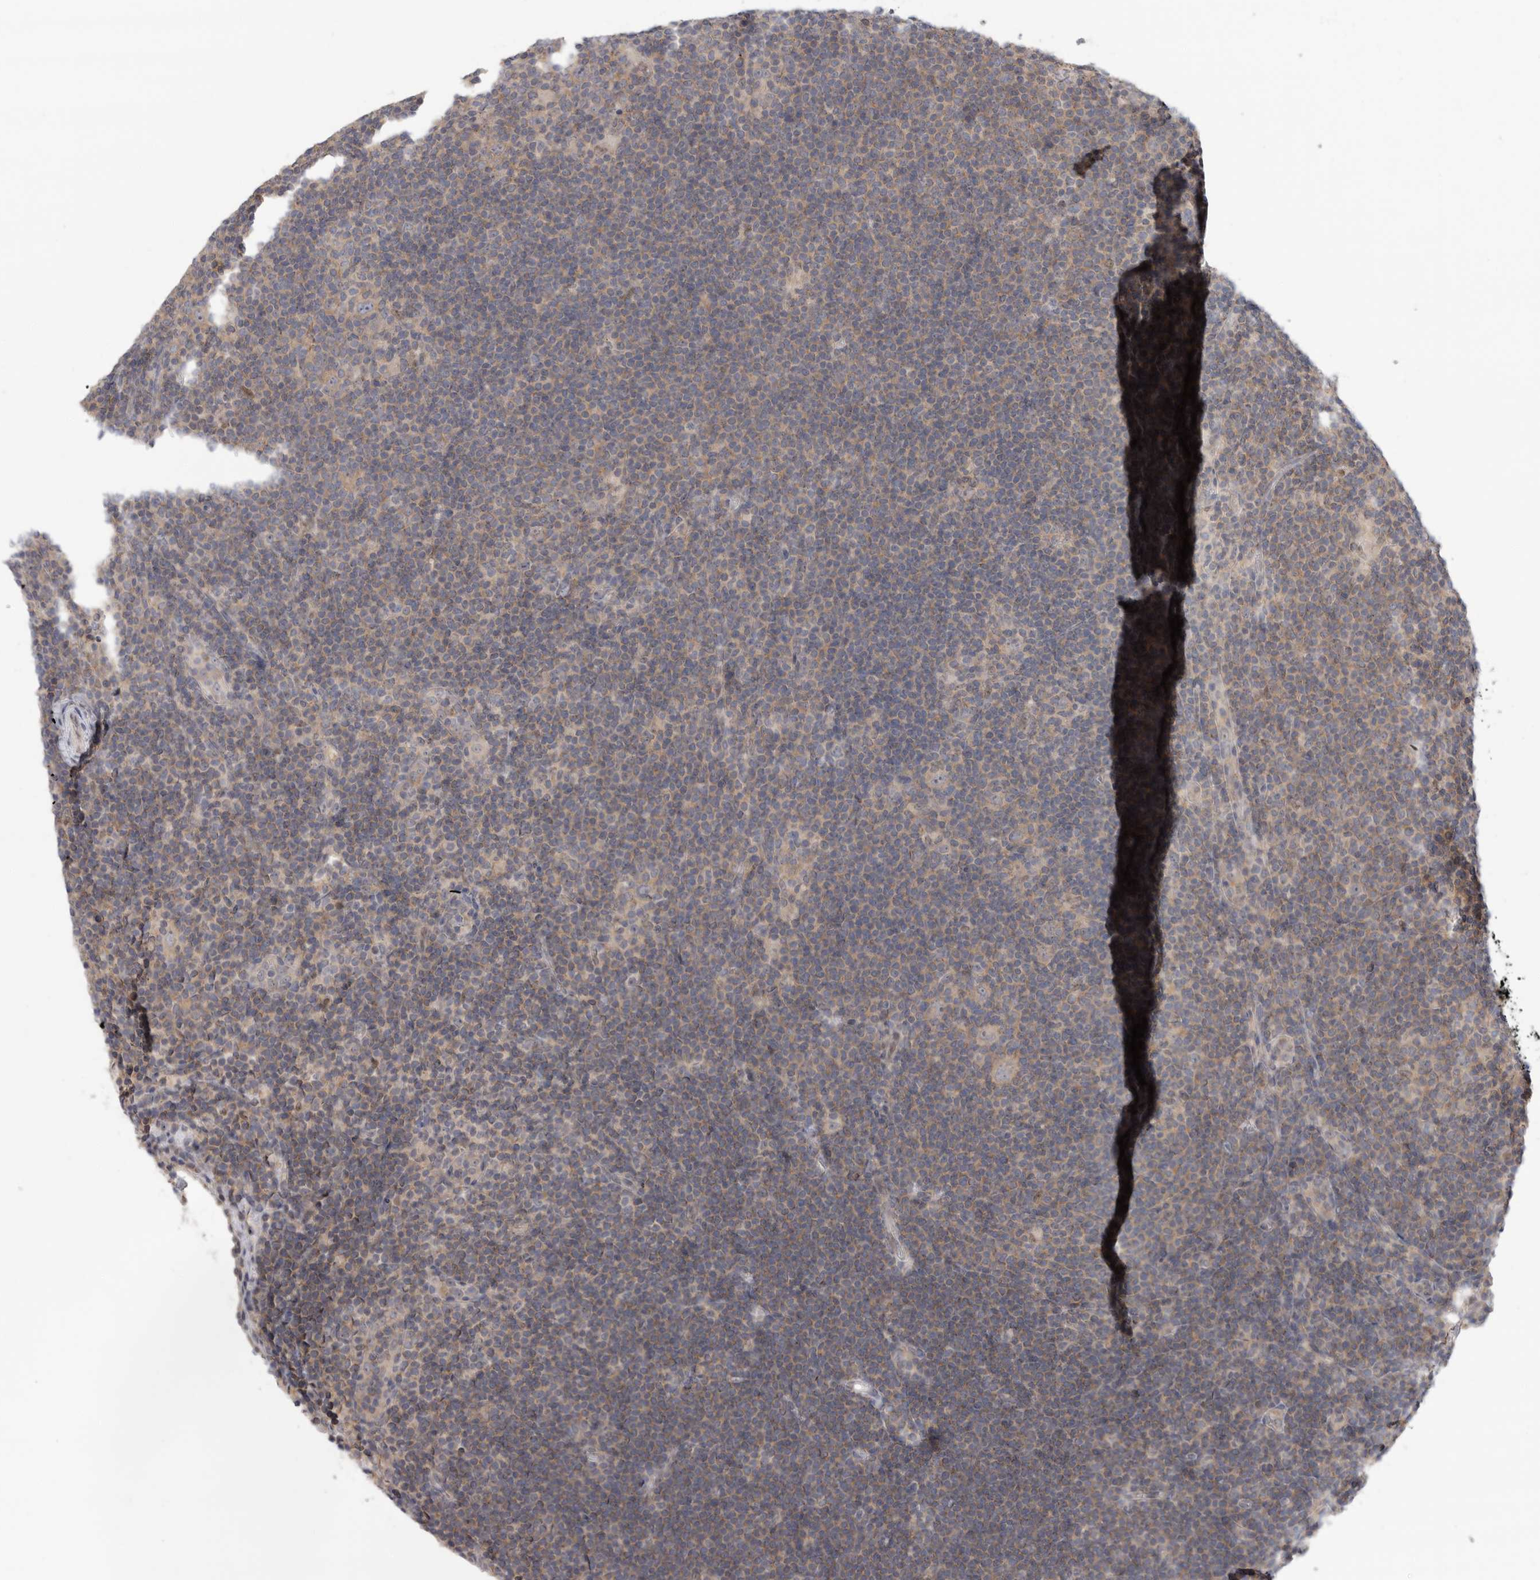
{"staining": {"intensity": "moderate", "quantity": "25%-75%", "location": "cytoplasmic/membranous"}, "tissue": "lymphoma", "cell_type": "Tumor cells", "image_type": "cancer", "snomed": [{"axis": "morphology", "description": "Hodgkin's disease, NOS"}, {"axis": "topography", "description": "Lymph node"}], "caption": "Approximately 25%-75% of tumor cells in human Hodgkin's disease show moderate cytoplasmic/membranous protein expression as visualized by brown immunohistochemical staining.", "gene": "KLK5", "patient": {"sex": "female", "age": 57}}